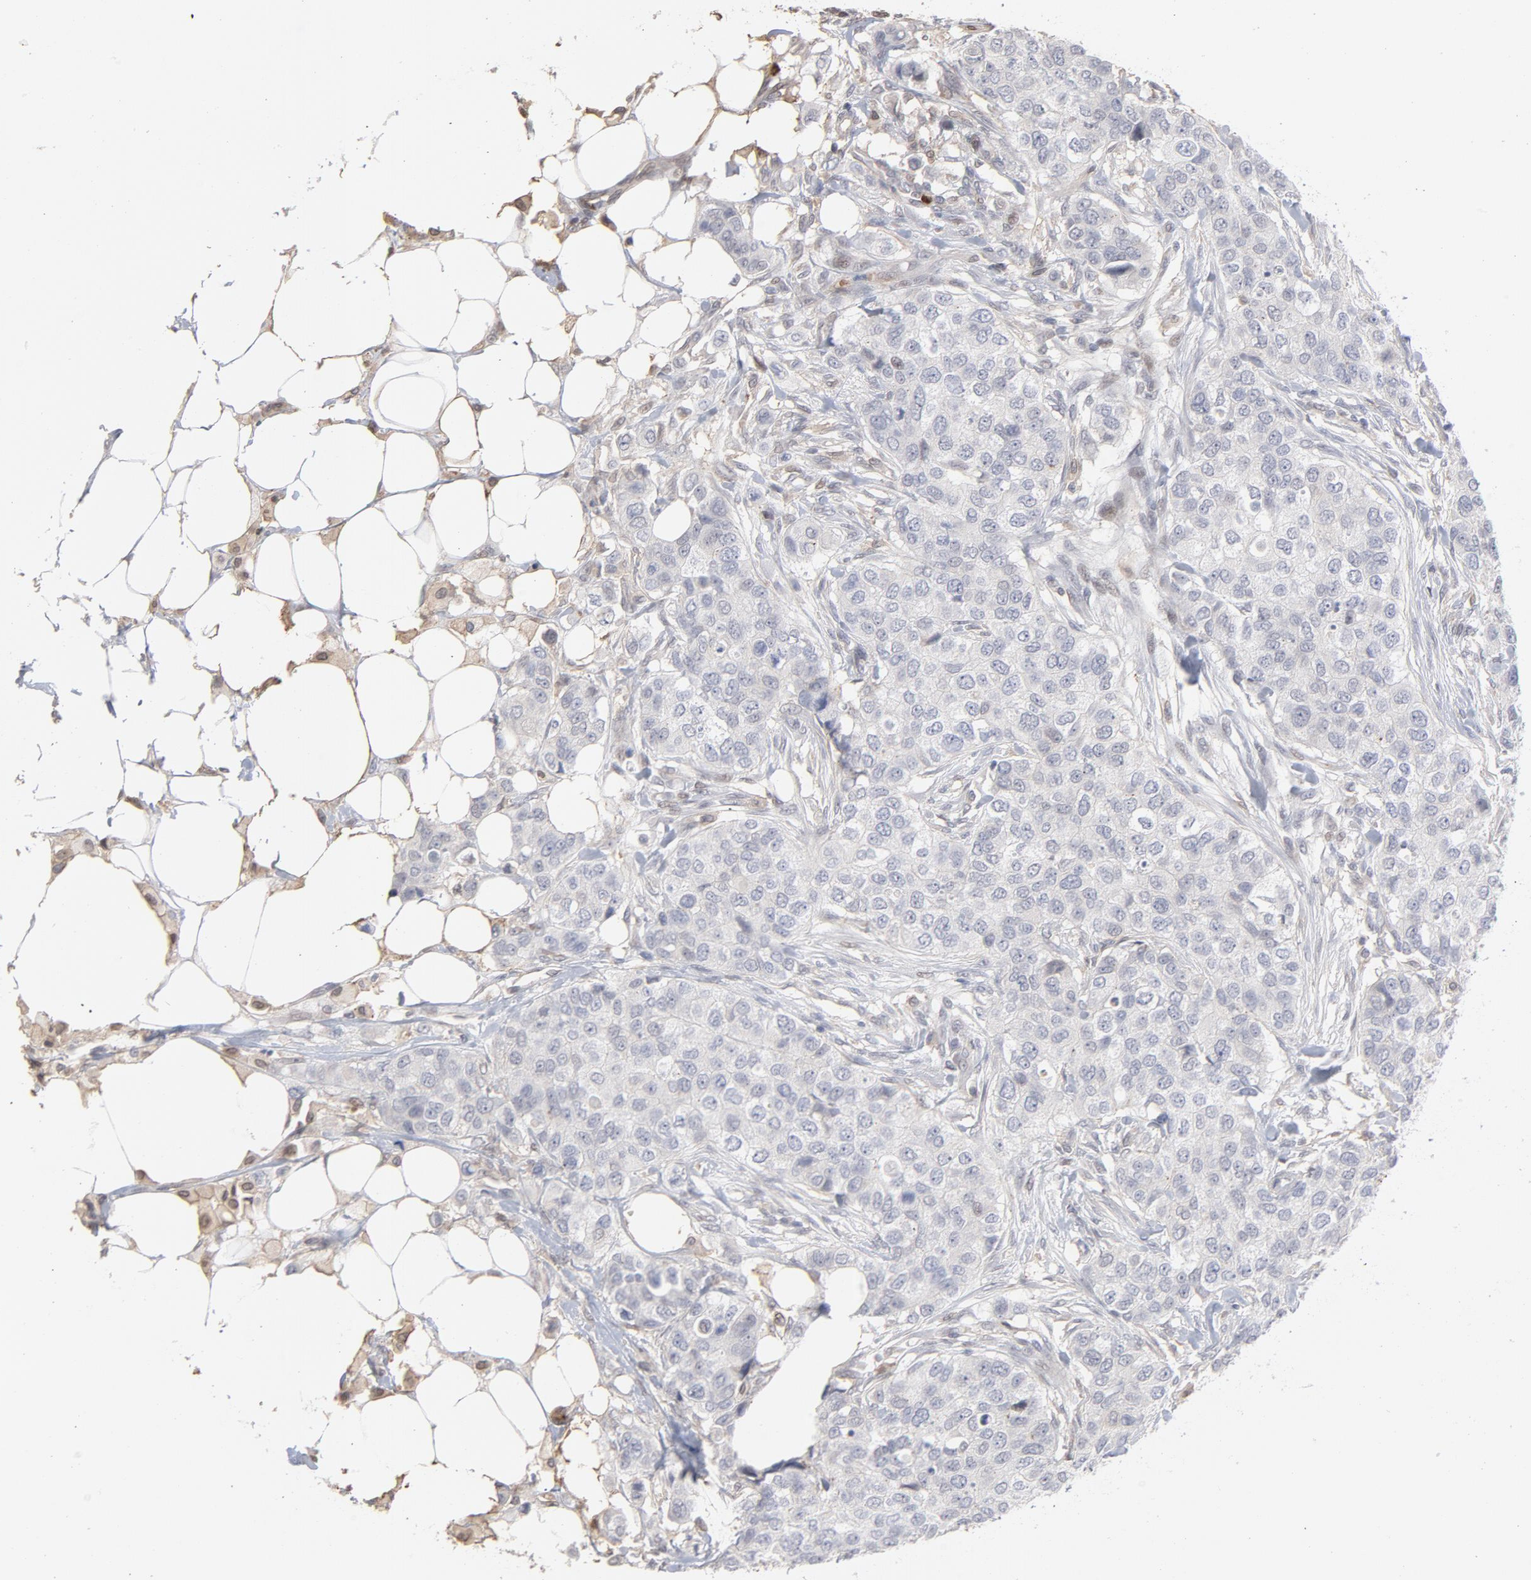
{"staining": {"intensity": "negative", "quantity": "none", "location": "none"}, "tissue": "breast cancer", "cell_type": "Tumor cells", "image_type": "cancer", "snomed": [{"axis": "morphology", "description": "Normal tissue, NOS"}, {"axis": "morphology", "description": "Duct carcinoma"}, {"axis": "topography", "description": "Breast"}], "caption": "Tumor cells show no significant protein expression in breast intraductal carcinoma.", "gene": "PNMA1", "patient": {"sex": "female", "age": 49}}